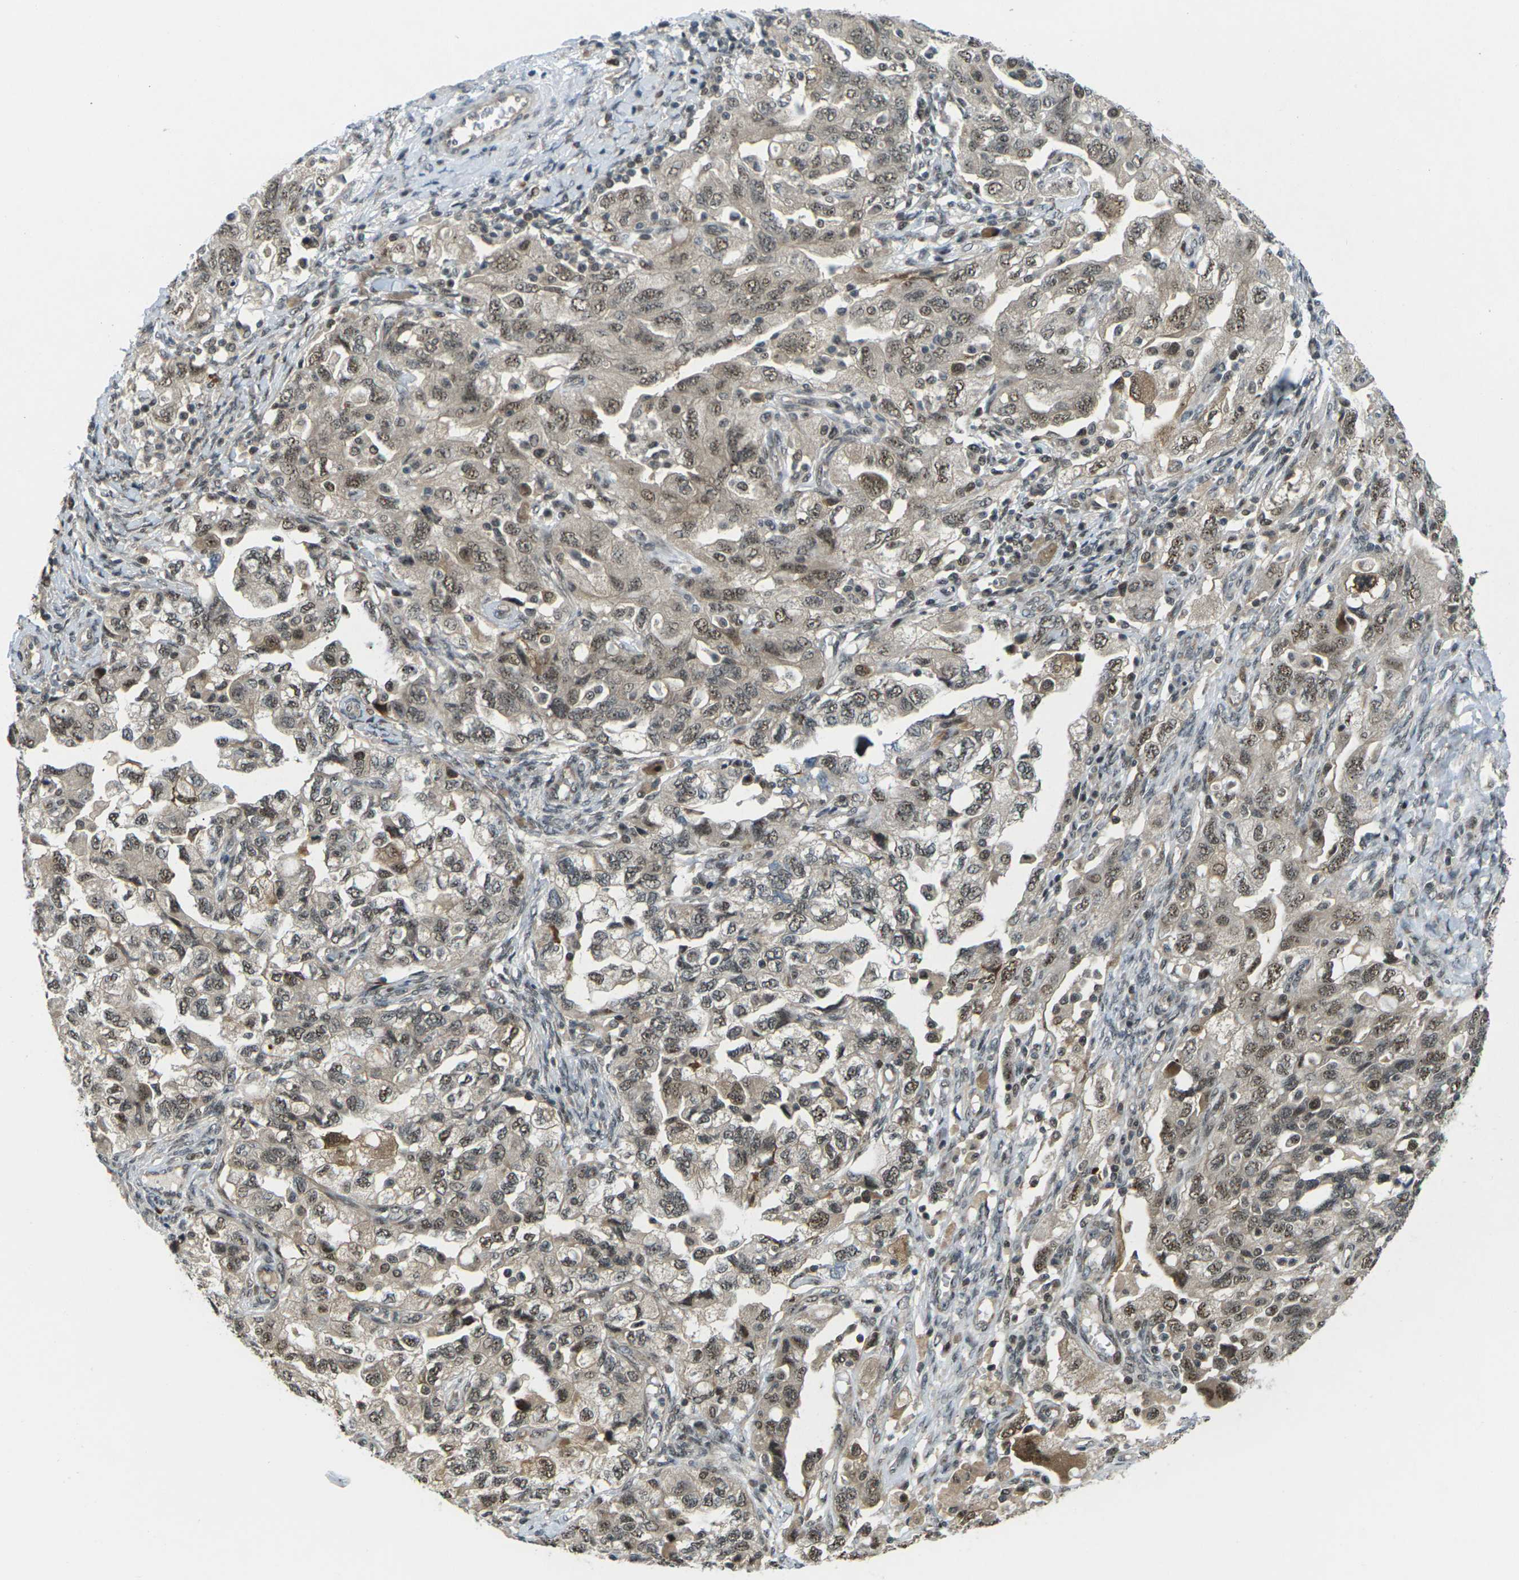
{"staining": {"intensity": "moderate", "quantity": ">75%", "location": "cytoplasmic/membranous,nuclear"}, "tissue": "ovarian cancer", "cell_type": "Tumor cells", "image_type": "cancer", "snomed": [{"axis": "morphology", "description": "Carcinoma, NOS"}, {"axis": "morphology", "description": "Cystadenocarcinoma, serous, NOS"}, {"axis": "topography", "description": "Ovary"}], "caption": "Serous cystadenocarcinoma (ovarian) stained with a brown dye demonstrates moderate cytoplasmic/membranous and nuclear positive positivity in approximately >75% of tumor cells.", "gene": "UBE2S", "patient": {"sex": "female", "age": 69}}